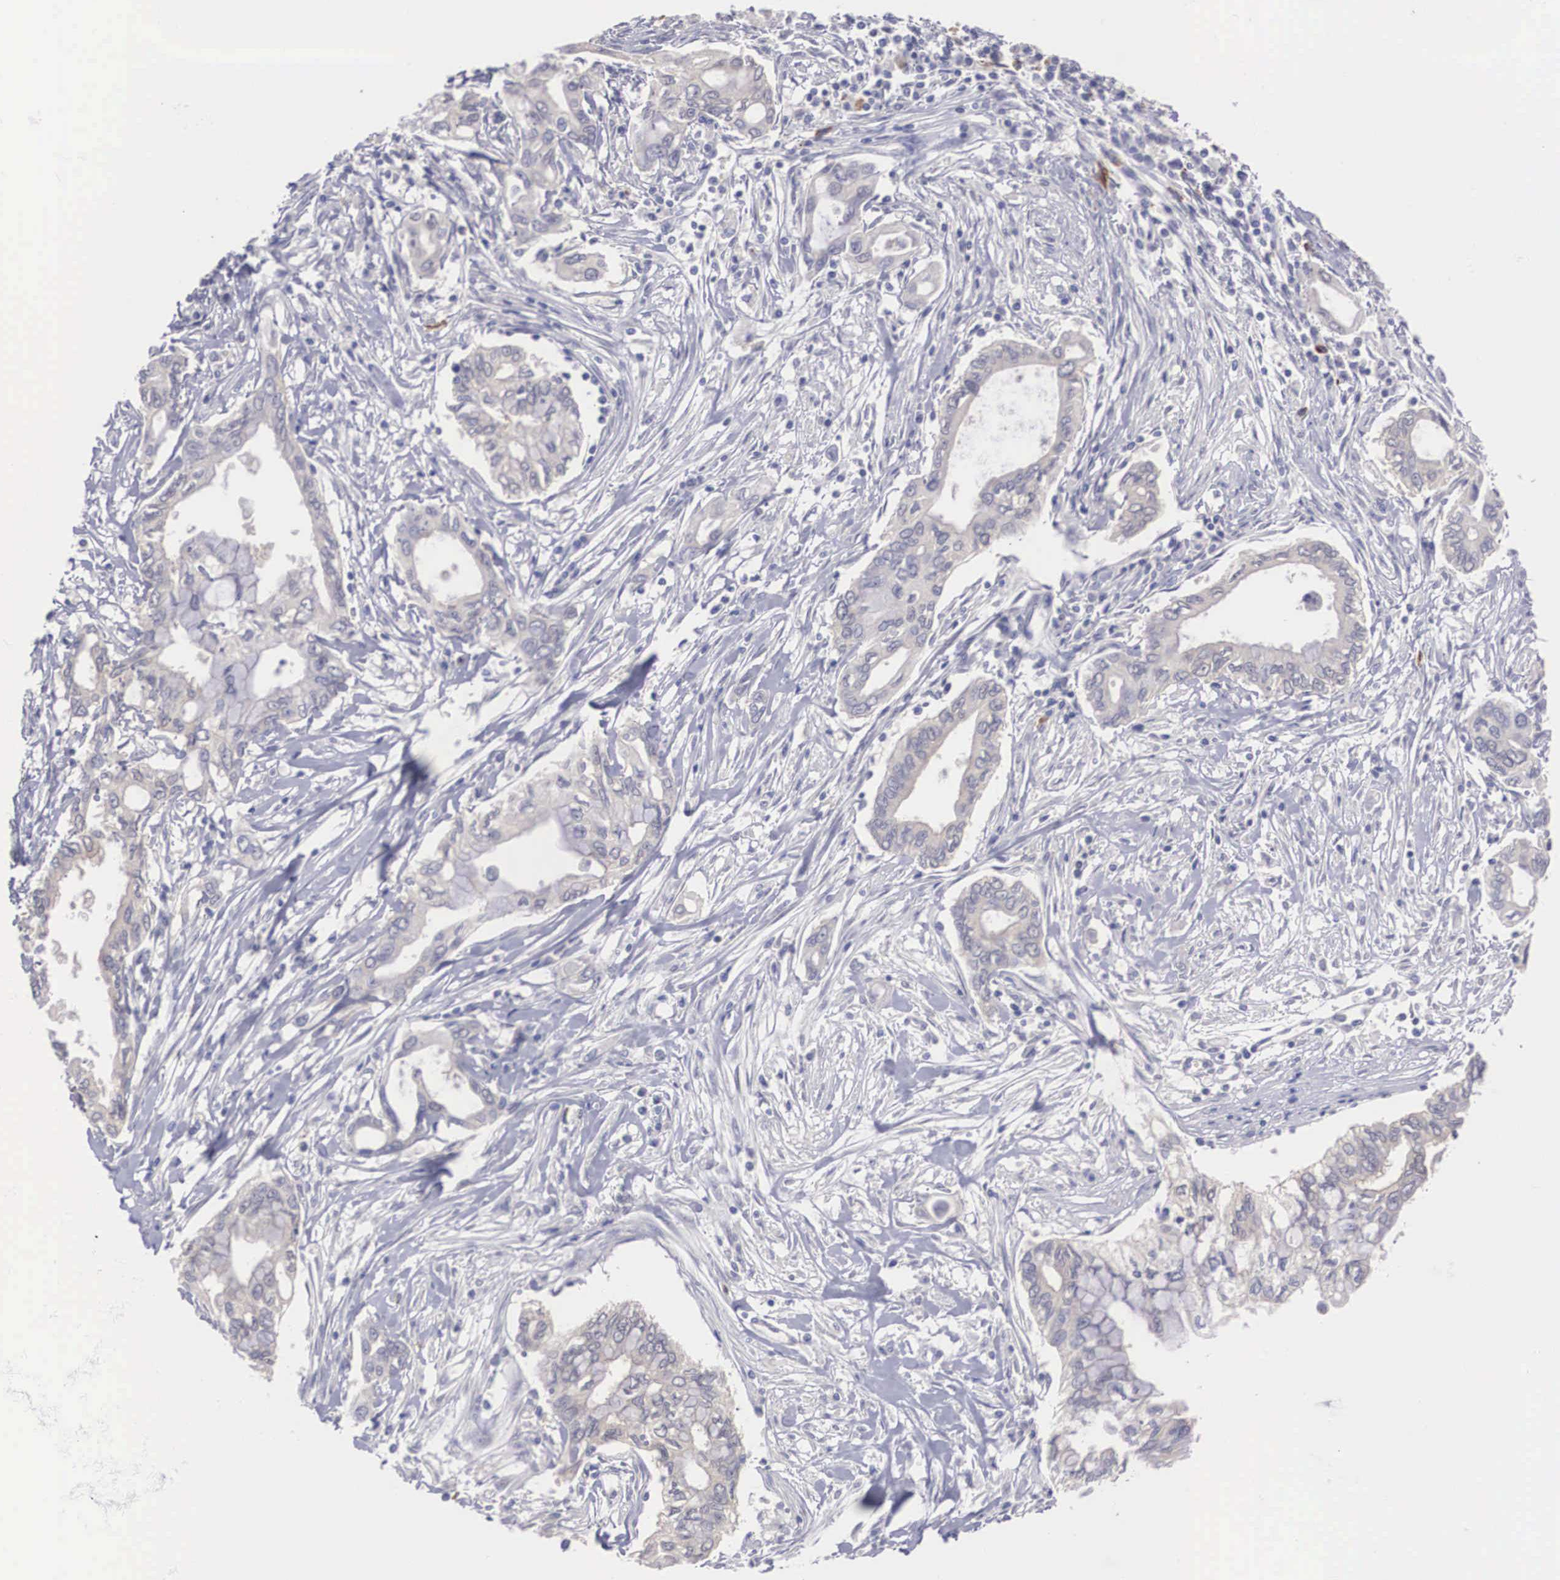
{"staining": {"intensity": "negative", "quantity": "none", "location": "none"}, "tissue": "pancreatic cancer", "cell_type": "Tumor cells", "image_type": "cancer", "snomed": [{"axis": "morphology", "description": "Adenocarcinoma, NOS"}, {"axis": "topography", "description": "Pancreas"}], "caption": "Immunohistochemistry (IHC) image of adenocarcinoma (pancreatic) stained for a protein (brown), which demonstrates no expression in tumor cells. The staining was performed using DAB to visualize the protein expression in brown, while the nuclei were stained in blue with hematoxylin (Magnification: 20x).", "gene": "REPS2", "patient": {"sex": "female", "age": 57}}